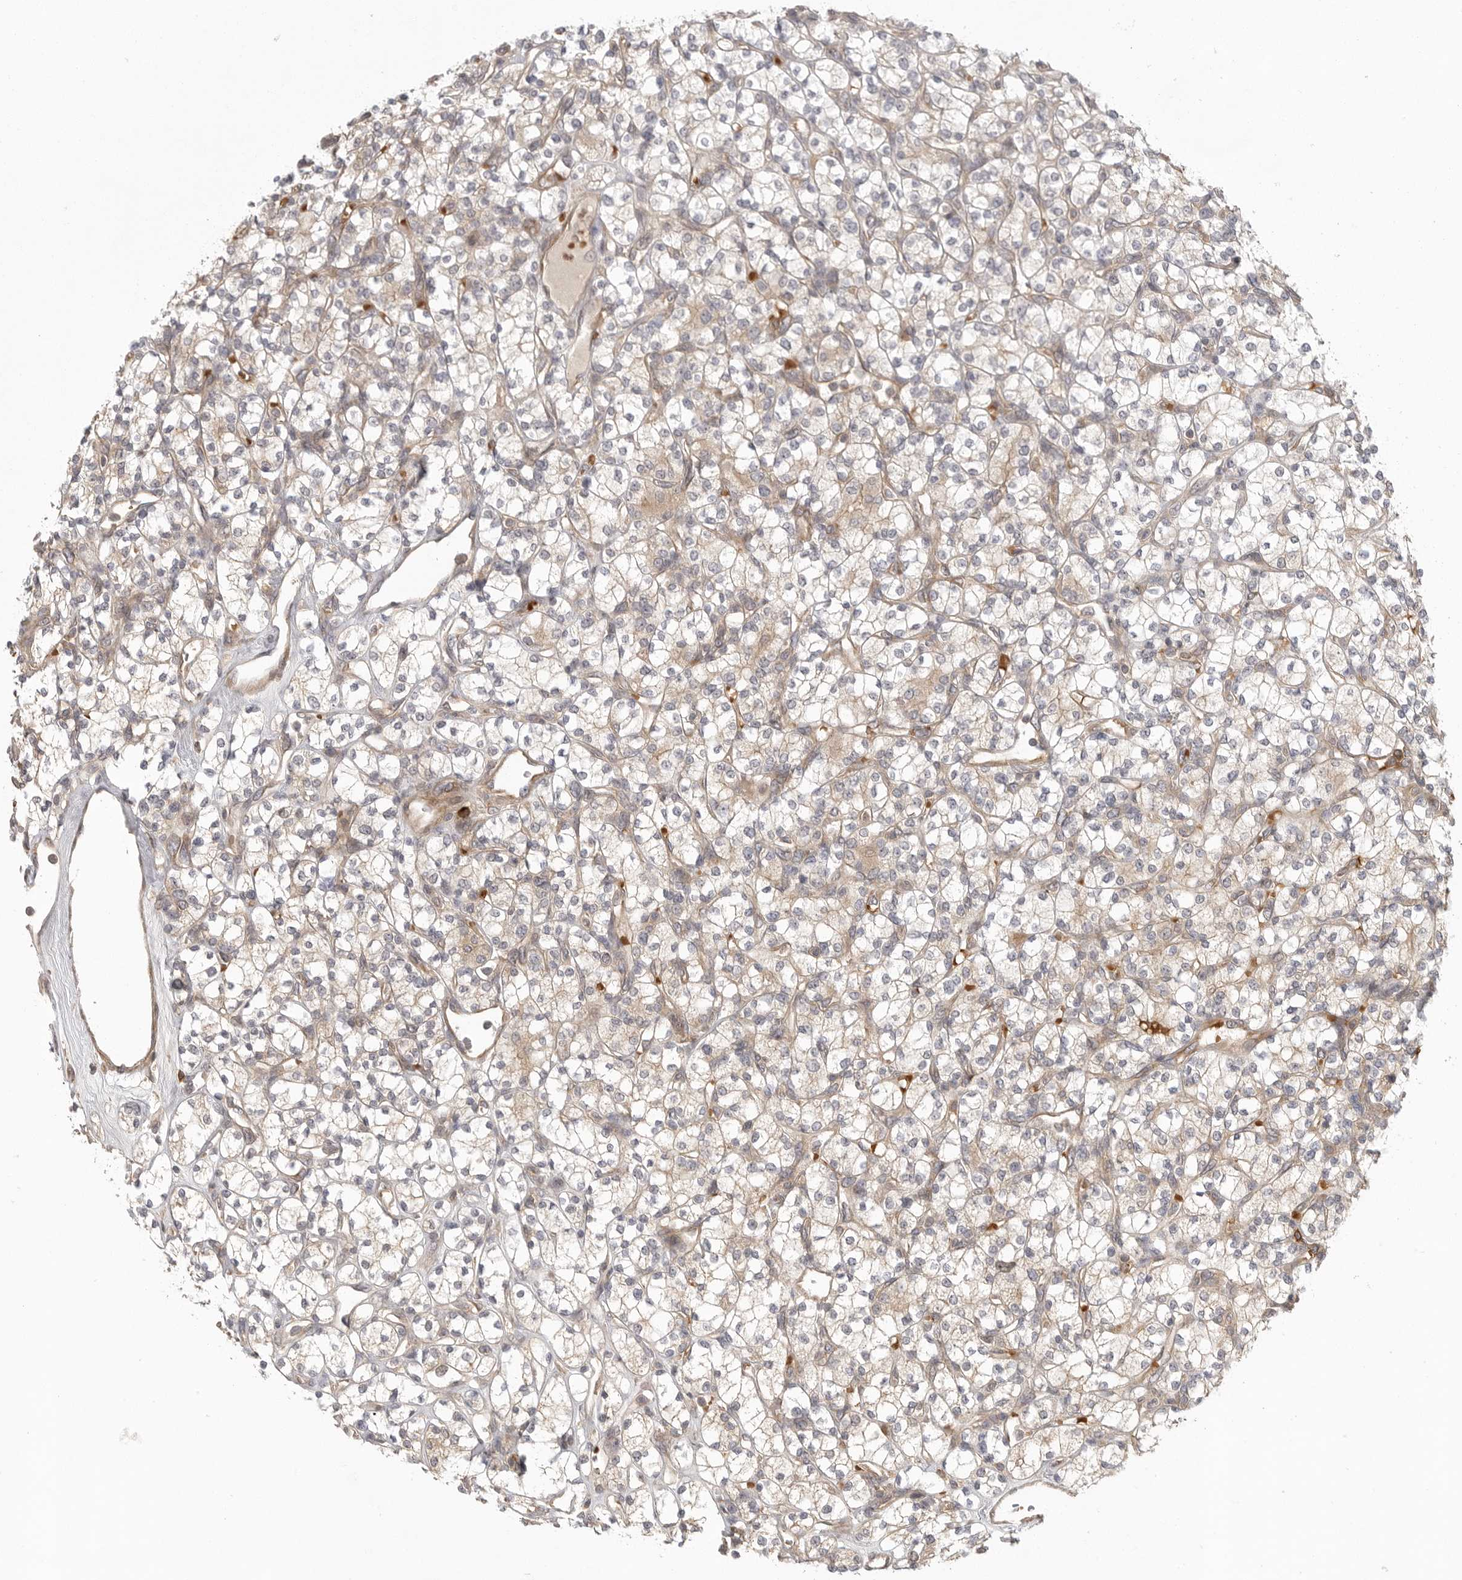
{"staining": {"intensity": "weak", "quantity": "25%-75%", "location": "cytoplasmic/membranous"}, "tissue": "renal cancer", "cell_type": "Tumor cells", "image_type": "cancer", "snomed": [{"axis": "morphology", "description": "Adenocarcinoma, NOS"}, {"axis": "topography", "description": "Kidney"}], "caption": "Brown immunohistochemical staining in human adenocarcinoma (renal) reveals weak cytoplasmic/membranous staining in approximately 25%-75% of tumor cells.", "gene": "CCPG1", "patient": {"sex": "male", "age": 77}}